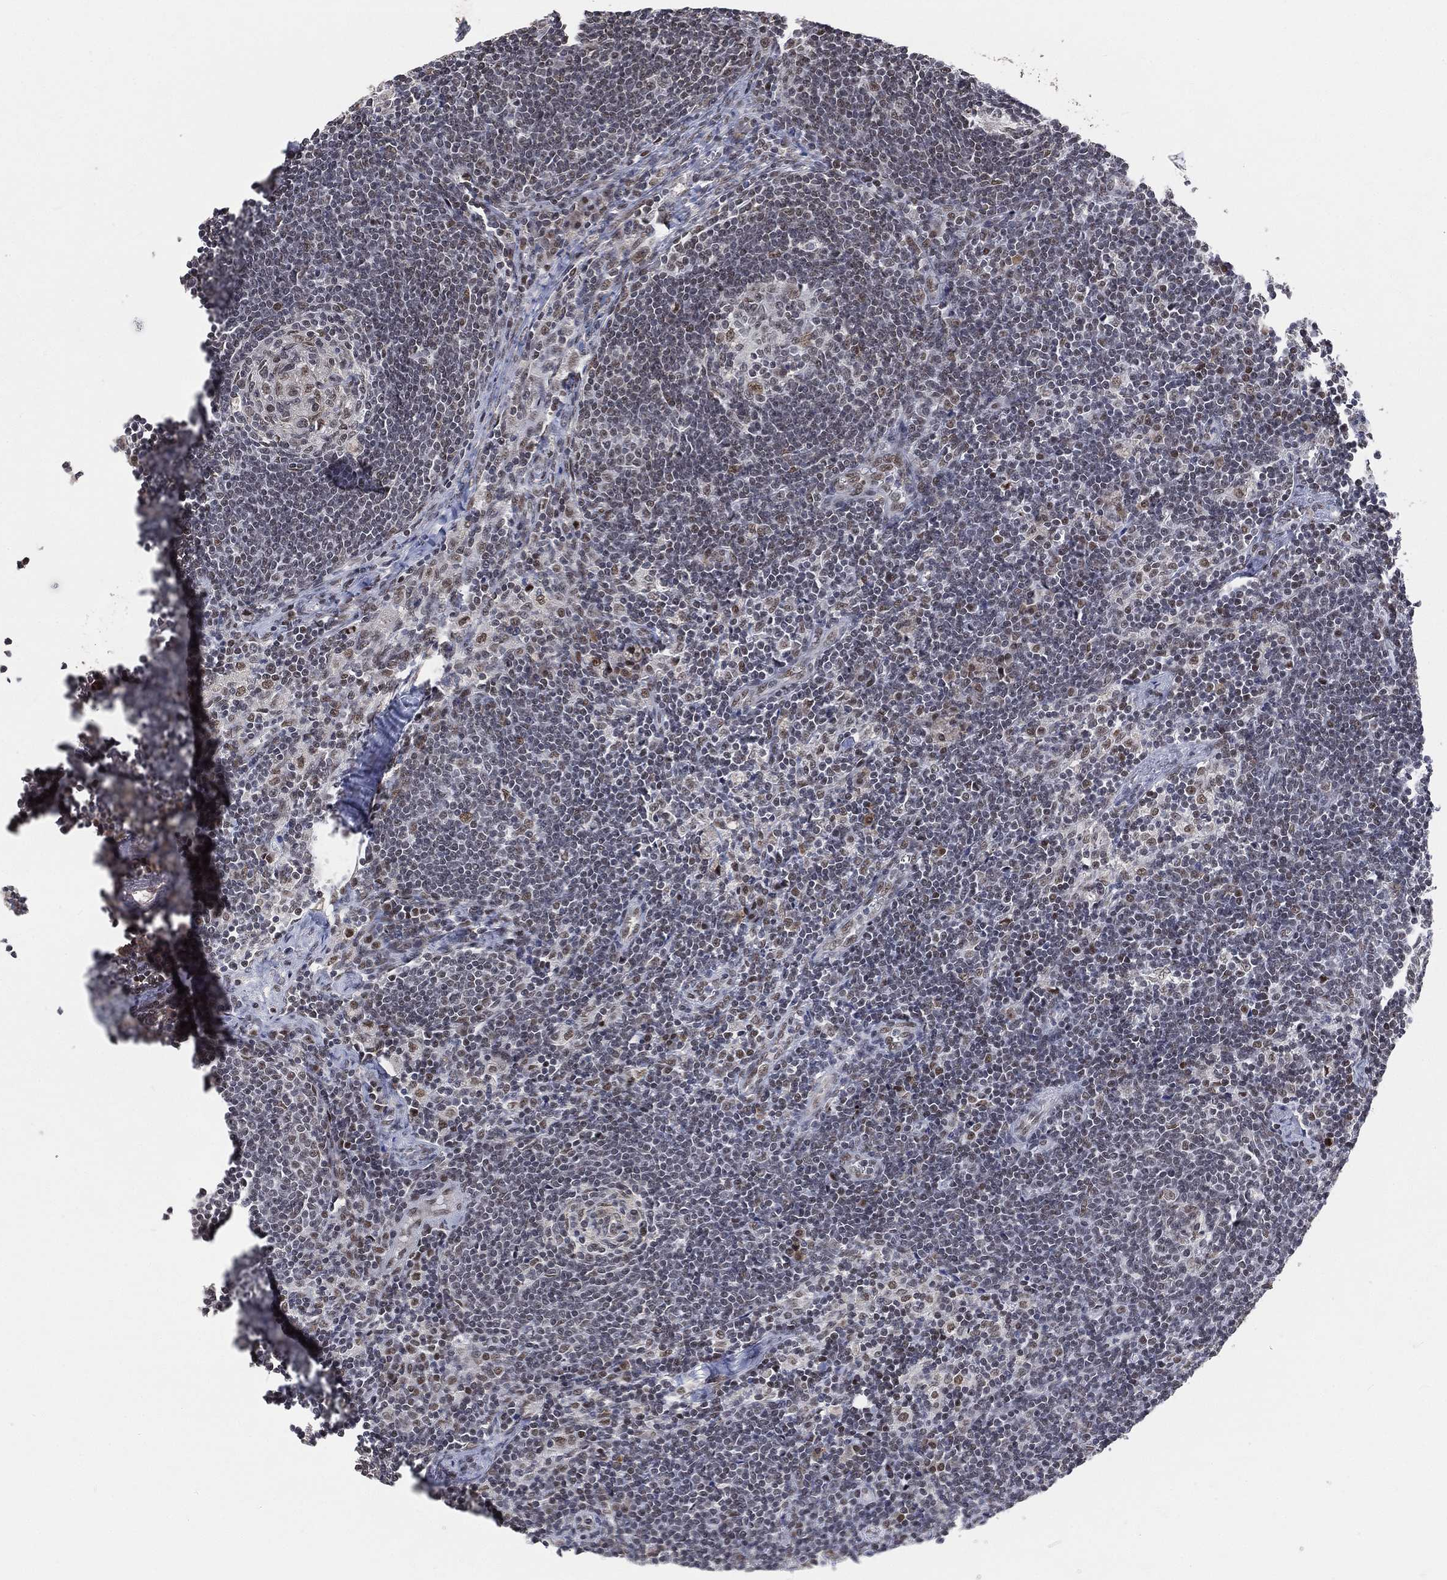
{"staining": {"intensity": "weak", "quantity": "<25%", "location": "nuclear"}, "tissue": "lymph node", "cell_type": "Germinal center cells", "image_type": "normal", "snomed": [{"axis": "morphology", "description": "Normal tissue, NOS"}, {"axis": "morphology", "description": "Adenocarcinoma, NOS"}, {"axis": "topography", "description": "Lymph node"}, {"axis": "topography", "description": "Pancreas"}], "caption": "This is a image of immunohistochemistry (IHC) staining of normal lymph node, which shows no expression in germinal center cells. (DAB (3,3'-diaminobenzidine) IHC visualized using brightfield microscopy, high magnification).", "gene": "YLPM1", "patient": {"sex": "female", "age": 58}}